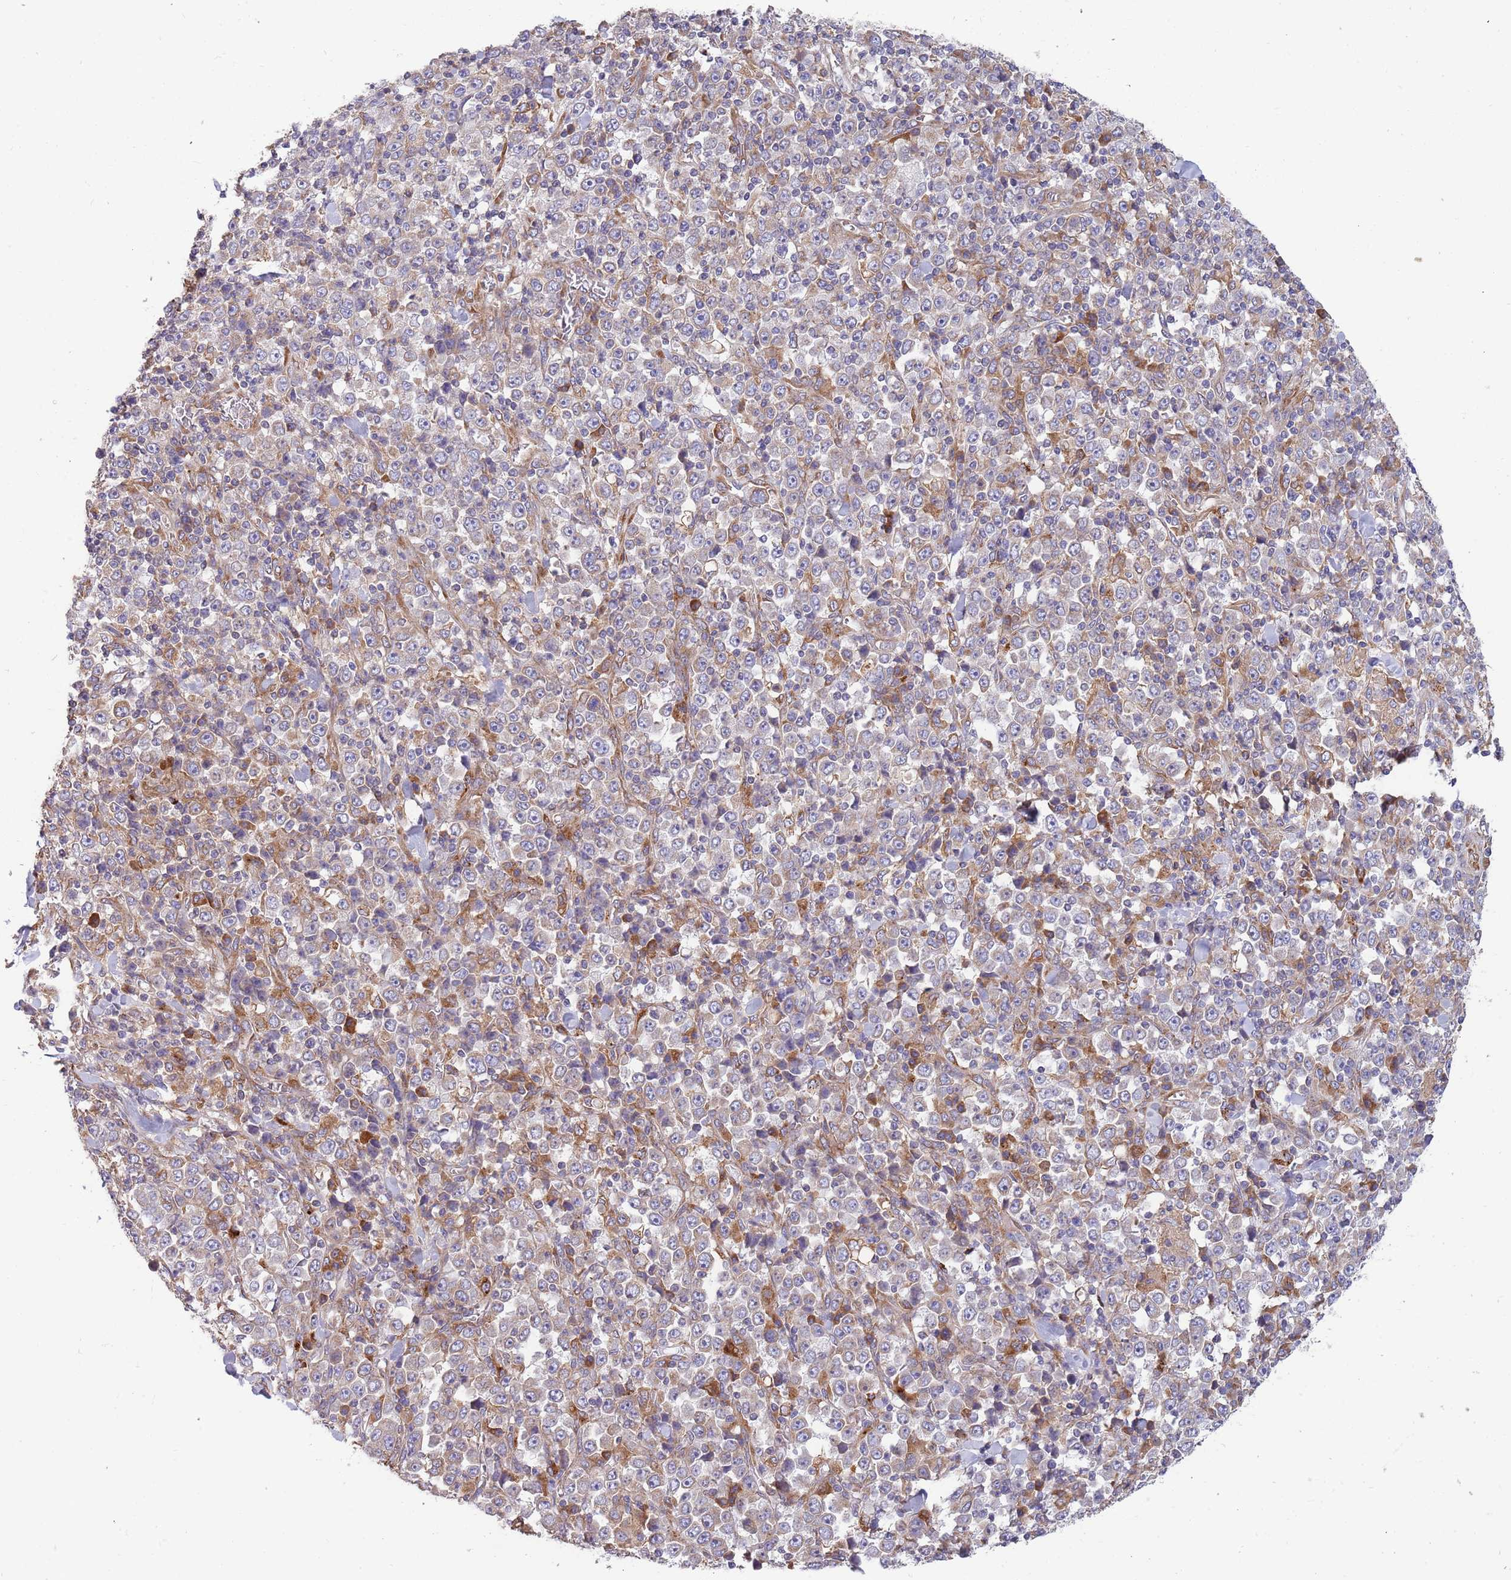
{"staining": {"intensity": "weak", "quantity": "<25%", "location": "cytoplasmic/membranous"}, "tissue": "stomach cancer", "cell_type": "Tumor cells", "image_type": "cancer", "snomed": [{"axis": "morphology", "description": "Normal tissue, NOS"}, {"axis": "morphology", "description": "Adenocarcinoma, NOS"}, {"axis": "topography", "description": "Stomach, upper"}, {"axis": "topography", "description": "Stomach"}], "caption": "This photomicrograph is of stomach adenocarcinoma stained with immunohistochemistry (IHC) to label a protein in brown with the nuclei are counter-stained blue. There is no staining in tumor cells.", "gene": "ARMCX6", "patient": {"sex": "male", "age": 59}}